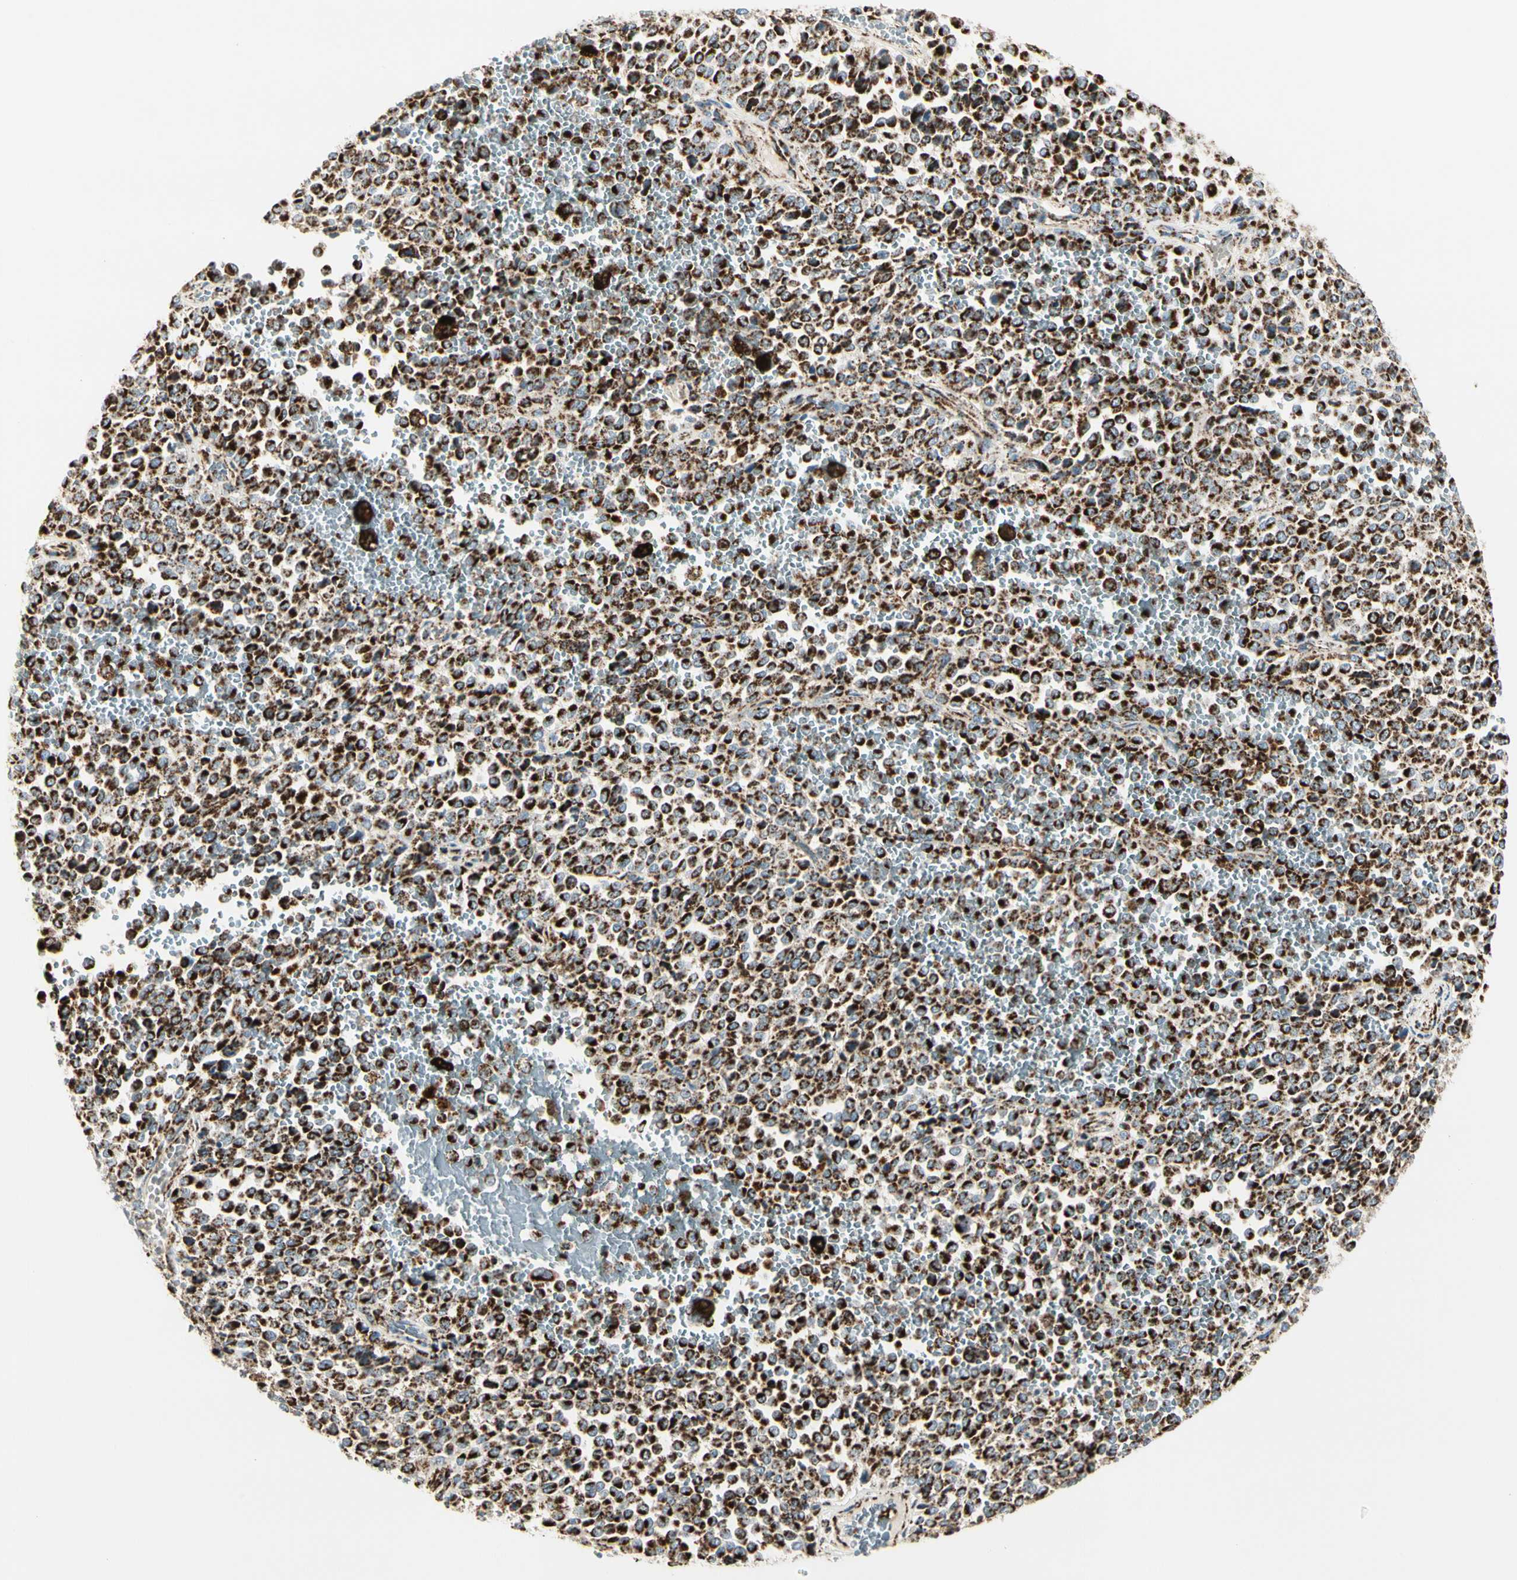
{"staining": {"intensity": "strong", "quantity": ">75%", "location": "cytoplasmic/membranous"}, "tissue": "melanoma", "cell_type": "Tumor cells", "image_type": "cancer", "snomed": [{"axis": "morphology", "description": "Malignant melanoma, Metastatic site"}, {"axis": "topography", "description": "Pancreas"}], "caption": "This image reveals melanoma stained with immunohistochemistry (IHC) to label a protein in brown. The cytoplasmic/membranous of tumor cells show strong positivity for the protein. Nuclei are counter-stained blue.", "gene": "ME2", "patient": {"sex": "female", "age": 30}}